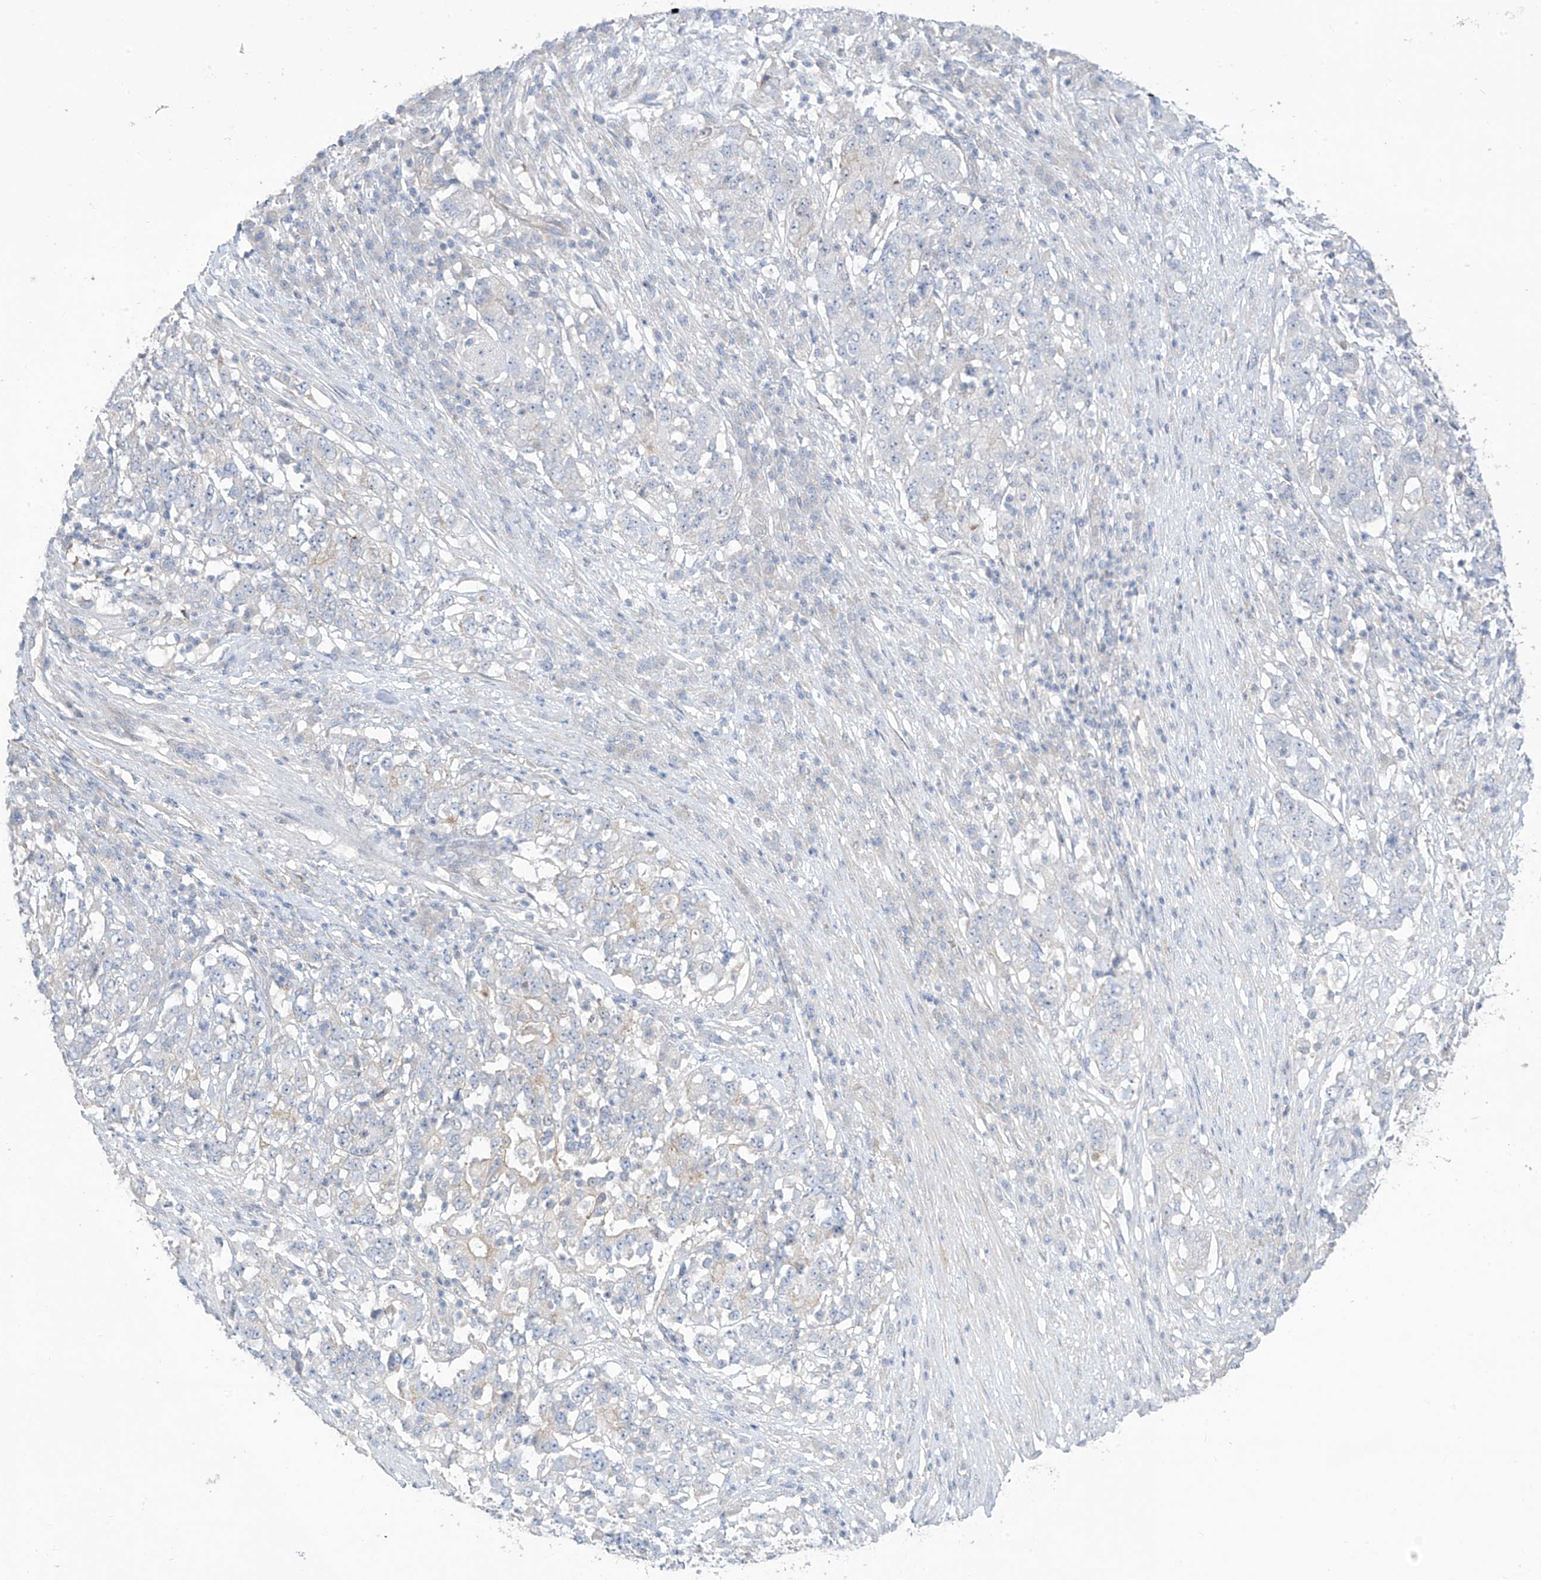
{"staining": {"intensity": "negative", "quantity": "none", "location": "none"}, "tissue": "stomach cancer", "cell_type": "Tumor cells", "image_type": "cancer", "snomed": [{"axis": "morphology", "description": "Adenocarcinoma, NOS"}, {"axis": "topography", "description": "Stomach"}], "caption": "Stomach cancer (adenocarcinoma) stained for a protein using IHC exhibits no positivity tumor cells.", "gene": "EIPR1", "patient": {"sex": "male", "age": 59}}